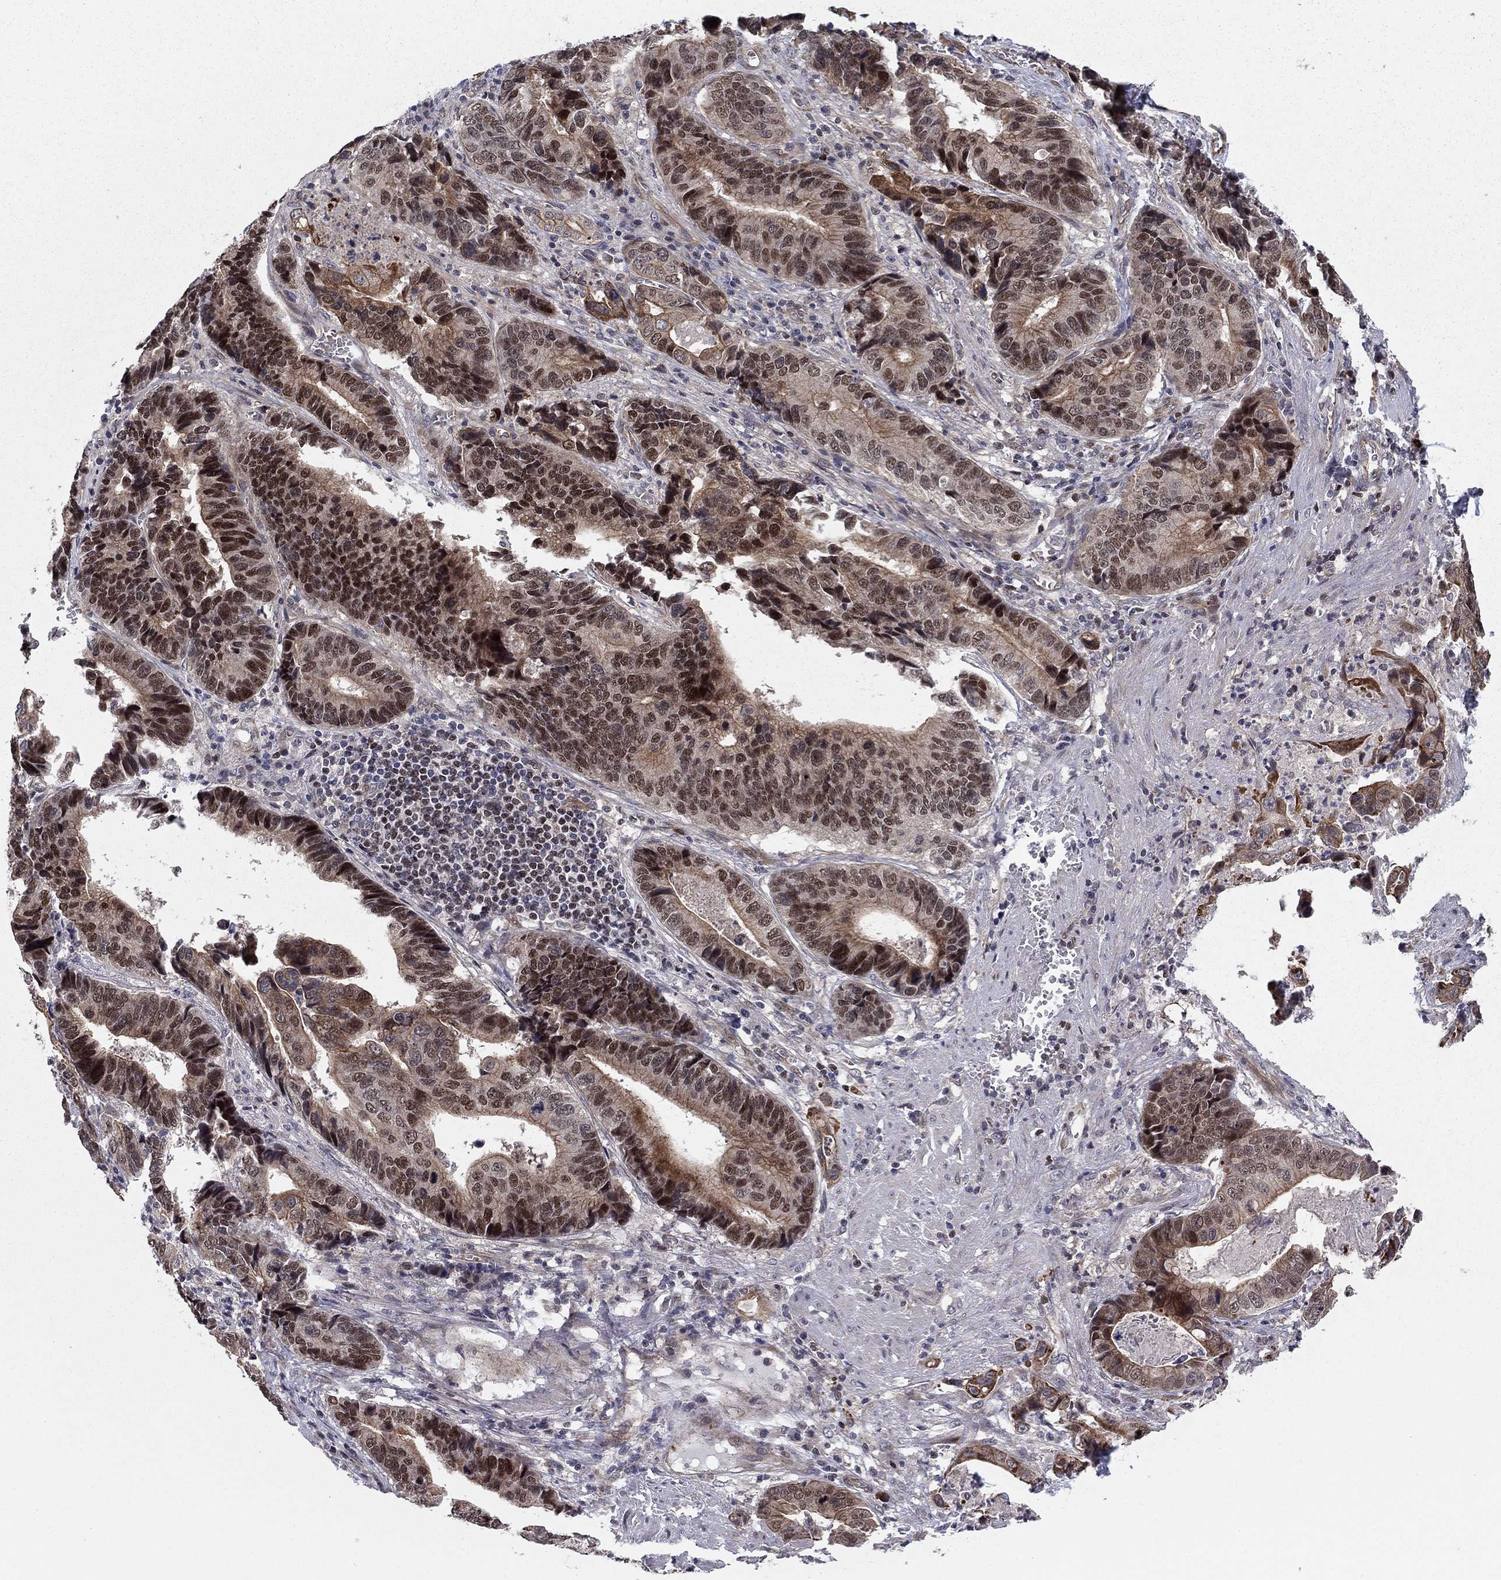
{"staining": {"intensity": "strong", "quantity": "25%-75%", "location": "cytoplasmic/membranous,nuclear"}, "tissue": "stomach cancer", "cell_type": "Tumor cells", "image_type": "cancer", "snomed": [{"axis": "morphology", "description": "Adenocarcinoma, NOS"}, {"axis": "topography", "description": "Stomach"}], "caption": "Immunohistochemistry (DAB) staining of stomach adenocarcinoma exhibits strong cytoplasmic/membranous and nuclear protein staining in about 25%-75% of tumor cells.", "gene": "BCL11A", "patient": {"sex": "male", "age": 84}}